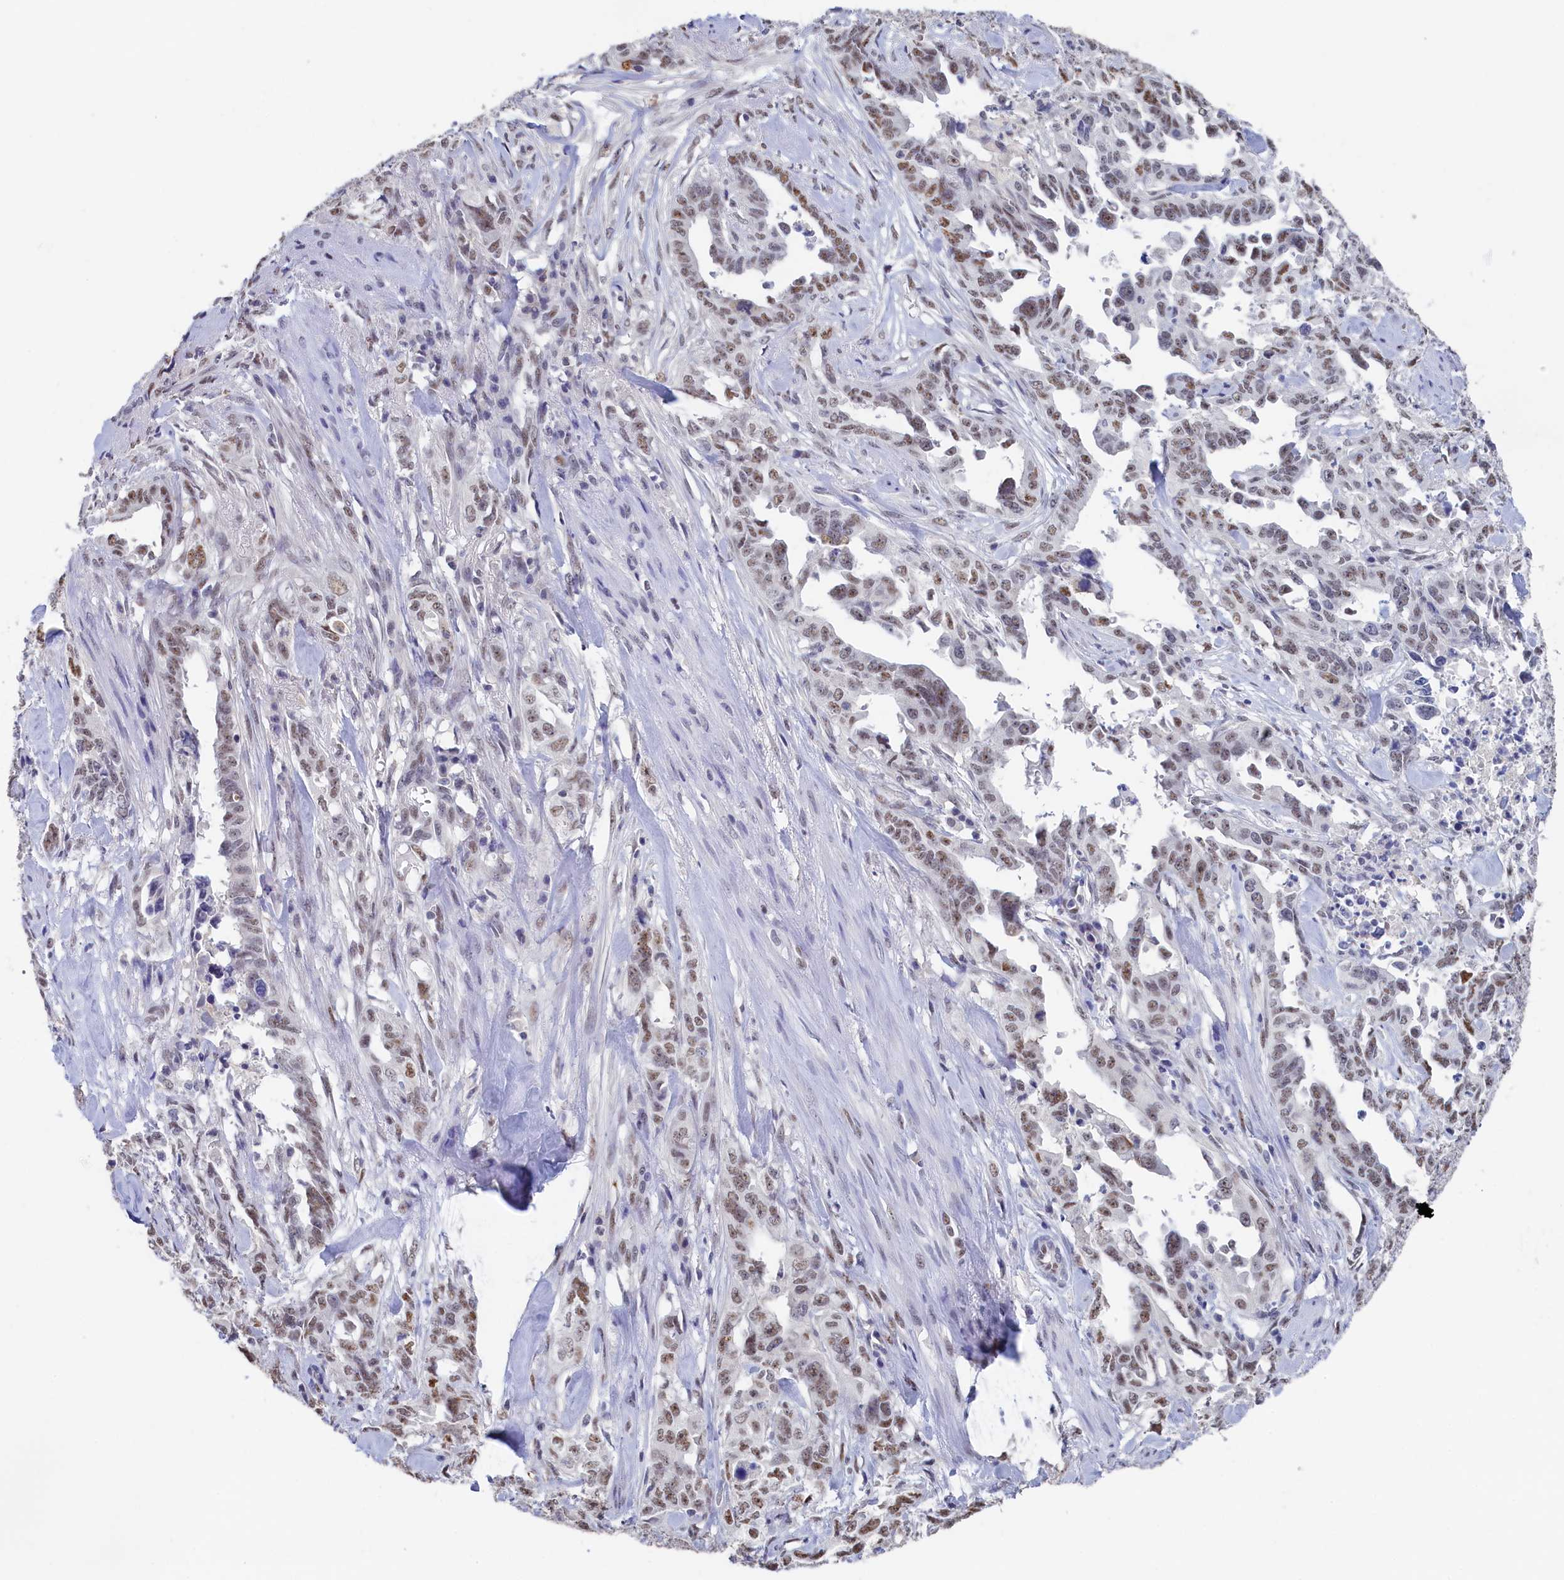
{"staining": {"intensity": "moderate", "quantity": "<25%", "location": "nuclear"}, "tissue": "endometrial cancer", "cell_type": "Tumor cells", "image_type": "cancer", "snomed": [{"axis": "morphology", "description": "Adenocarcinoma, NOS"}, {"axis": "topography", "description": "Endometrium"}], "caption": "DAB immunohistochemical staining of human endometrial cancer exhibits moderate nuclear protein staining in about <25% of tumor cells.", "gene": "MOSPD3", "patient": {"sex": "female", "age": 65}}